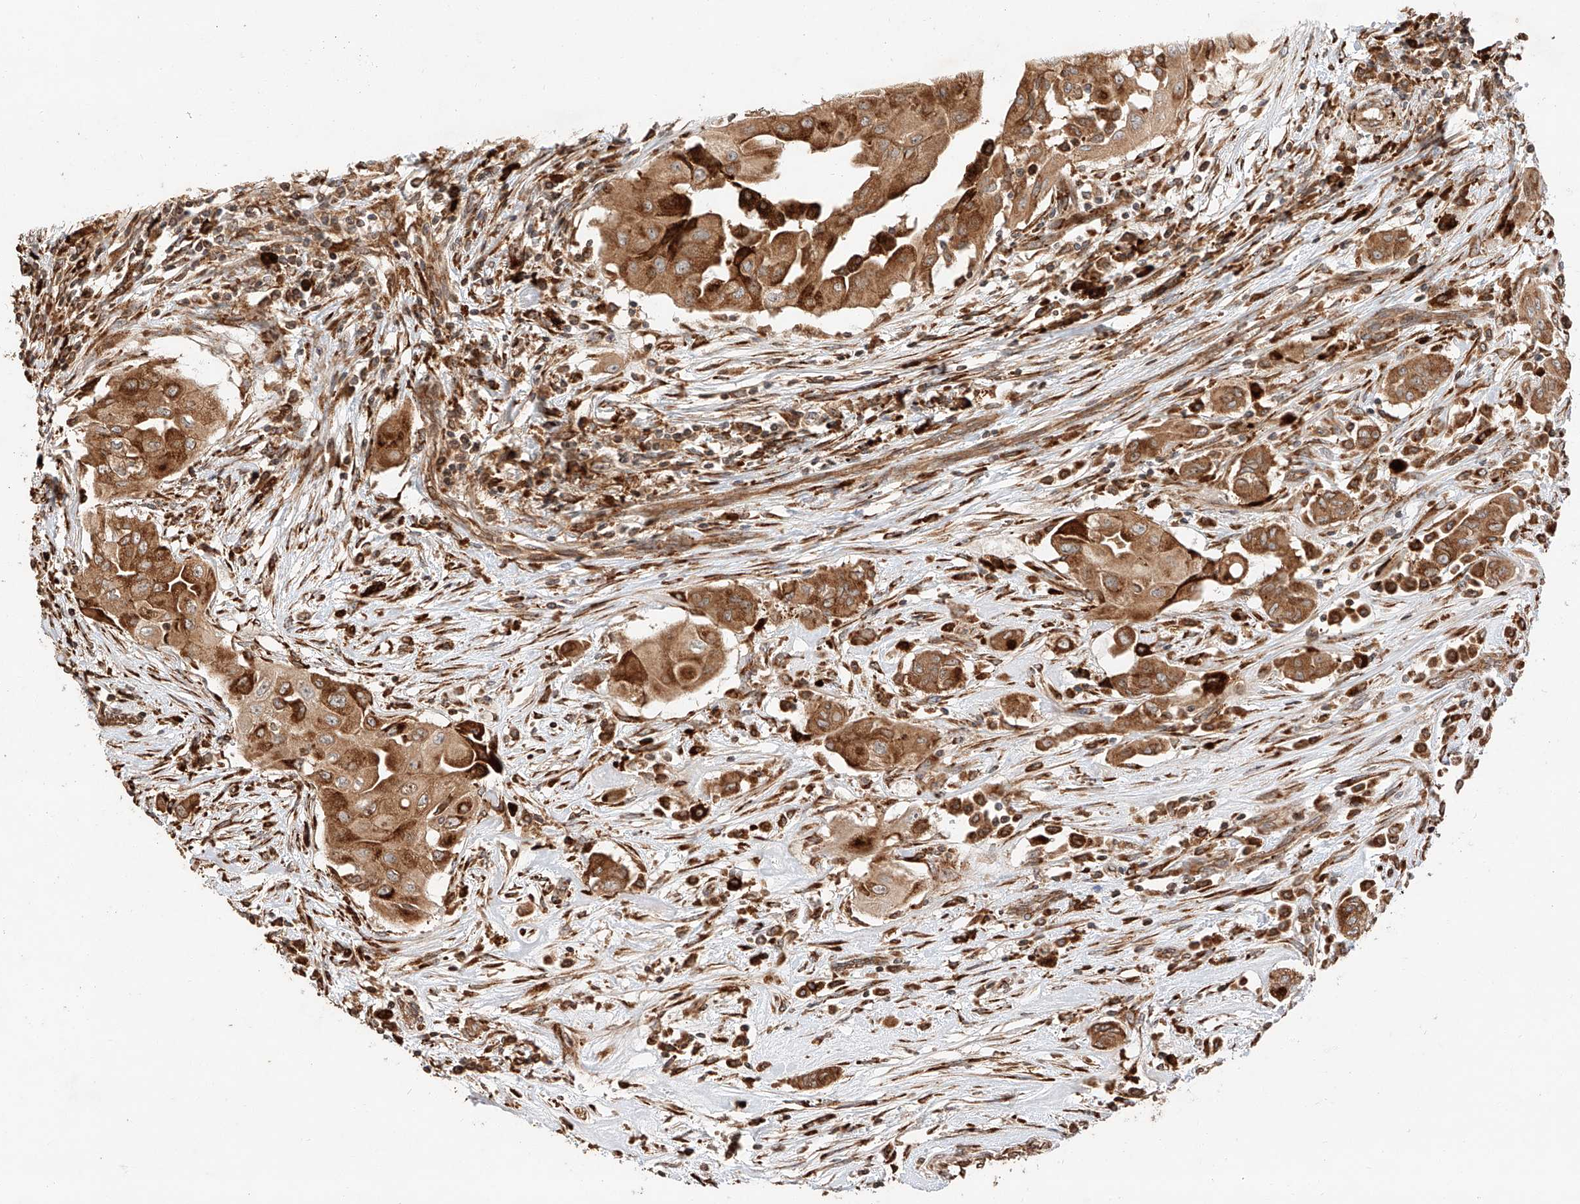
{"staining": {"intensity": "moderate", "quantity": ">75%", "location": "cytoplasmic/membranous"}, "tissue": "thyroid cancer", "cell_type": "Tumor cells", "image_type": "cancer", "snomed": [{"axis": "morphology", "description": "Papillary adenocarcinoma, NOS"}, {"axis": "topography", "description": "Thyroid gland"}], "caption": "Thyroid papillary adenocarcinoma stained with immunohistochemistry (IHC) demonstrates moderate cytoplasmic/membranous staining in approximately >75% of tumor cells.", "gene": "ZNF84", "patient": {"sex": "female", "age": 59}}